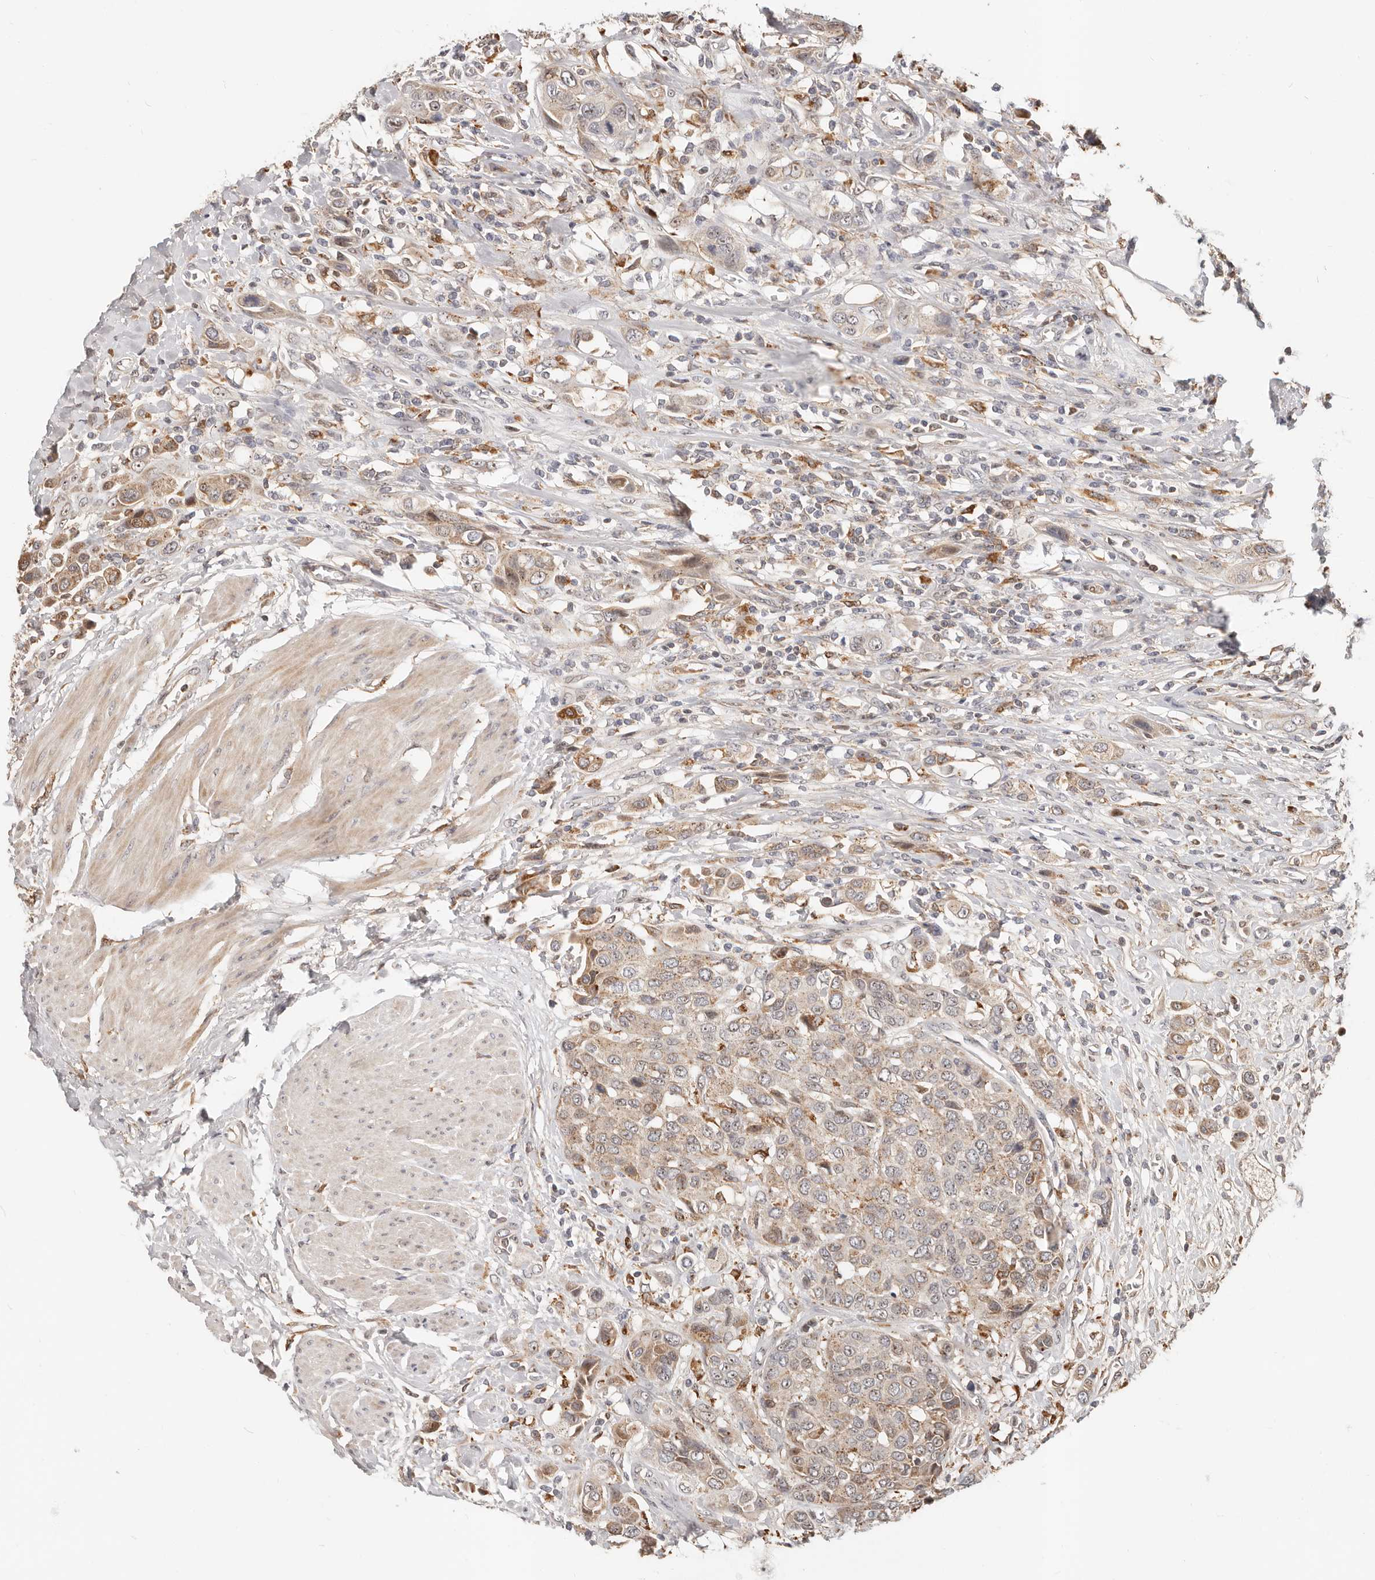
{"staining": {"intensity": "moderate", "quantity": "<25%", "location": "cytoplasmic/membranous"}, "tissue": "urothelial cancer", "cell_type": "Tumor cells", "image_type": "cancer", "snomed": [{"axis": "morphology", "description": "Urothelial carcinoma, High grade"}, {"axis": "topography", "description": "Urinary bladder"}], "caption": "High-magnification brightfield microscopy of urothelial cancer stained with DAB (brown) and counterstained with hematoxylin (blue). tumor cells exhibit moderate cytoplasmic/membranous staining is present in about<25% of cells.", "gene": "ZRANB1", "patient": {"sex": "male", "age": 50}}